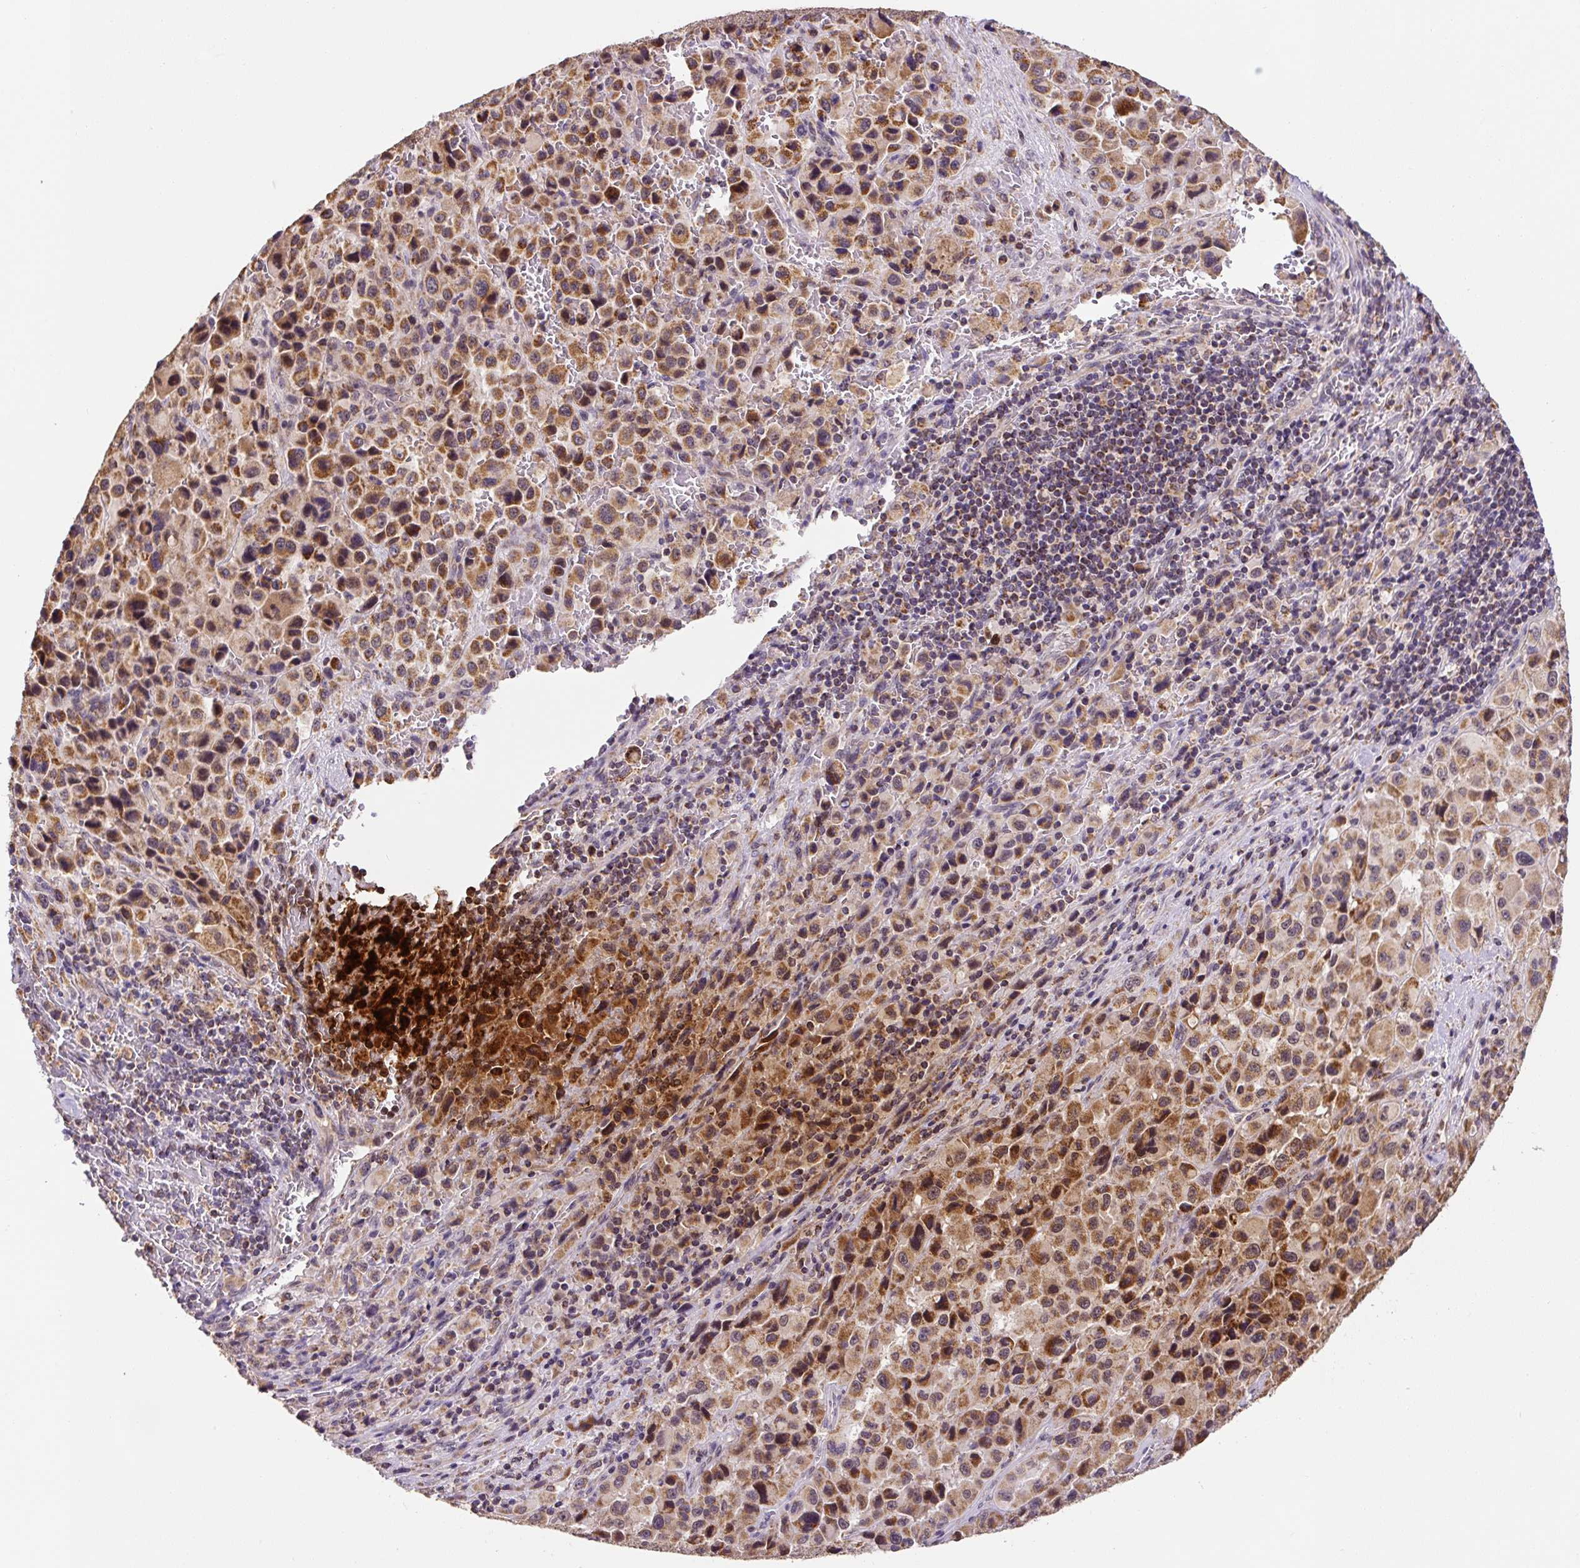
{"staining": {"intensity": "moderate", "quantity": ">75%", "location": "cytoplasmic/membranous"}, "tissue": "melanoma", "cell_type": "Tumor cells", "image_type": "cancer", "snomed": [{"axis": "morphology", "description": "Malignant melanoma, Metastatic site"}, {"axis": "topography", "description": "Lymph node"}], "caption": "The image displays a brown stain indicating the presence of a protein in the cytoplasmic/membranous of tumor cells in melanoma.", "gene": "MFSD9", "patient": {"sex": "female", "age": 65}}